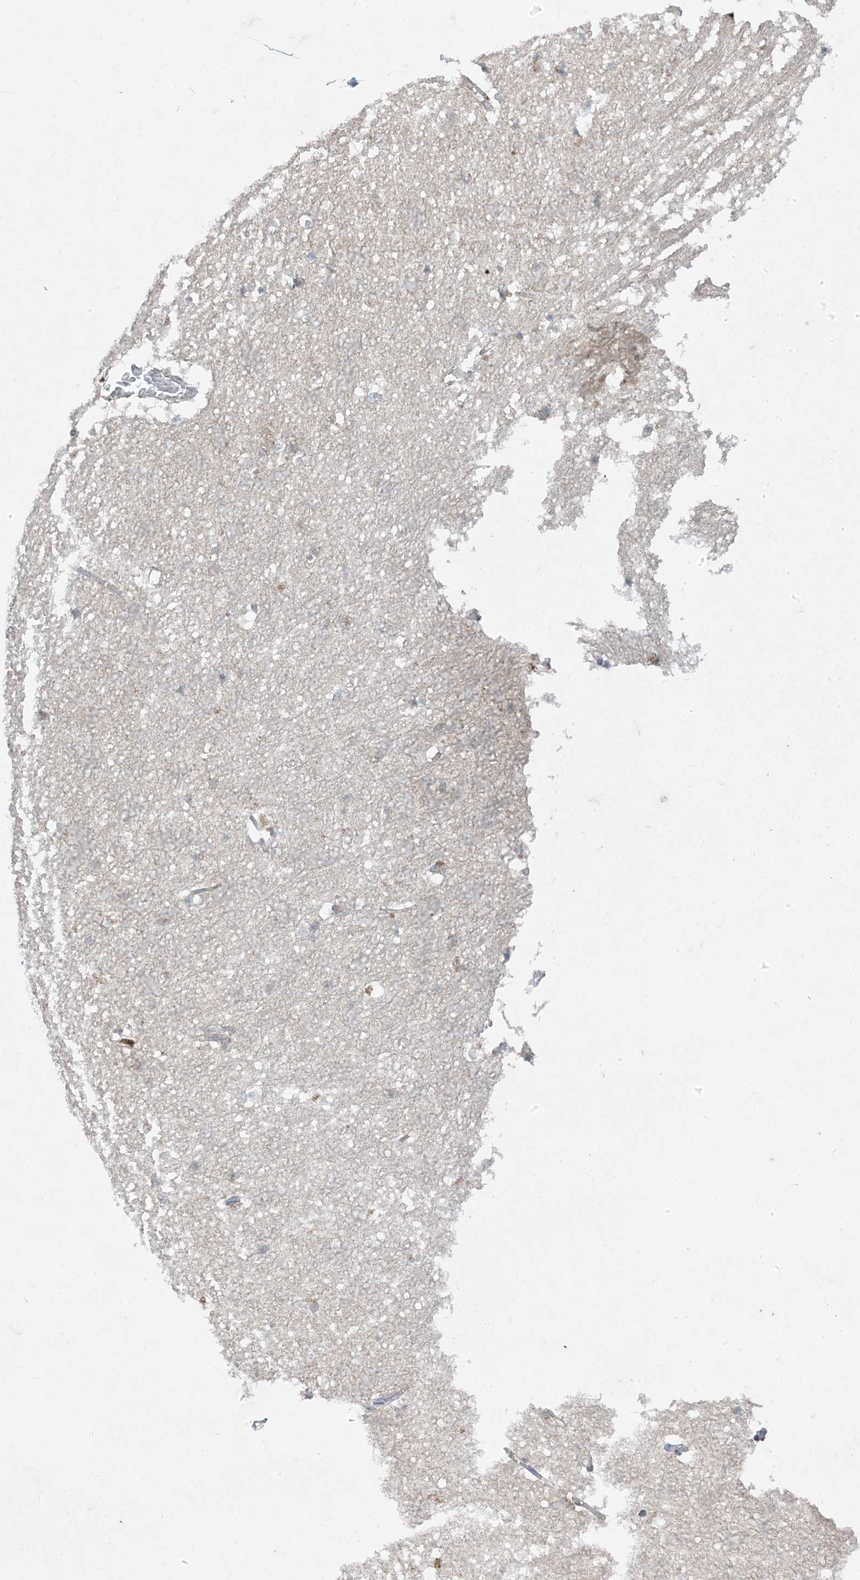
{"staining": {"intensity": "negative", "quantity": "none", "location": "none"}, "tissue": "hippocampus", "cell_type": "Glial cells", "image_type": "normal", "snomed": [{"axis": "morphology", "description": "Normal tissue, NOS"}, {"axis": "topography", "description": "Hippocampus"}], "caption": "An image of human hippocampus is negative for staining in glial cells. Brightfield microscopy of immunohistochemistry stained with DAB (brown) and hematoxylin (blue), captured at high magnification.", "gene": "ODC1", "patient": {"sex": "female", "age": 52}}